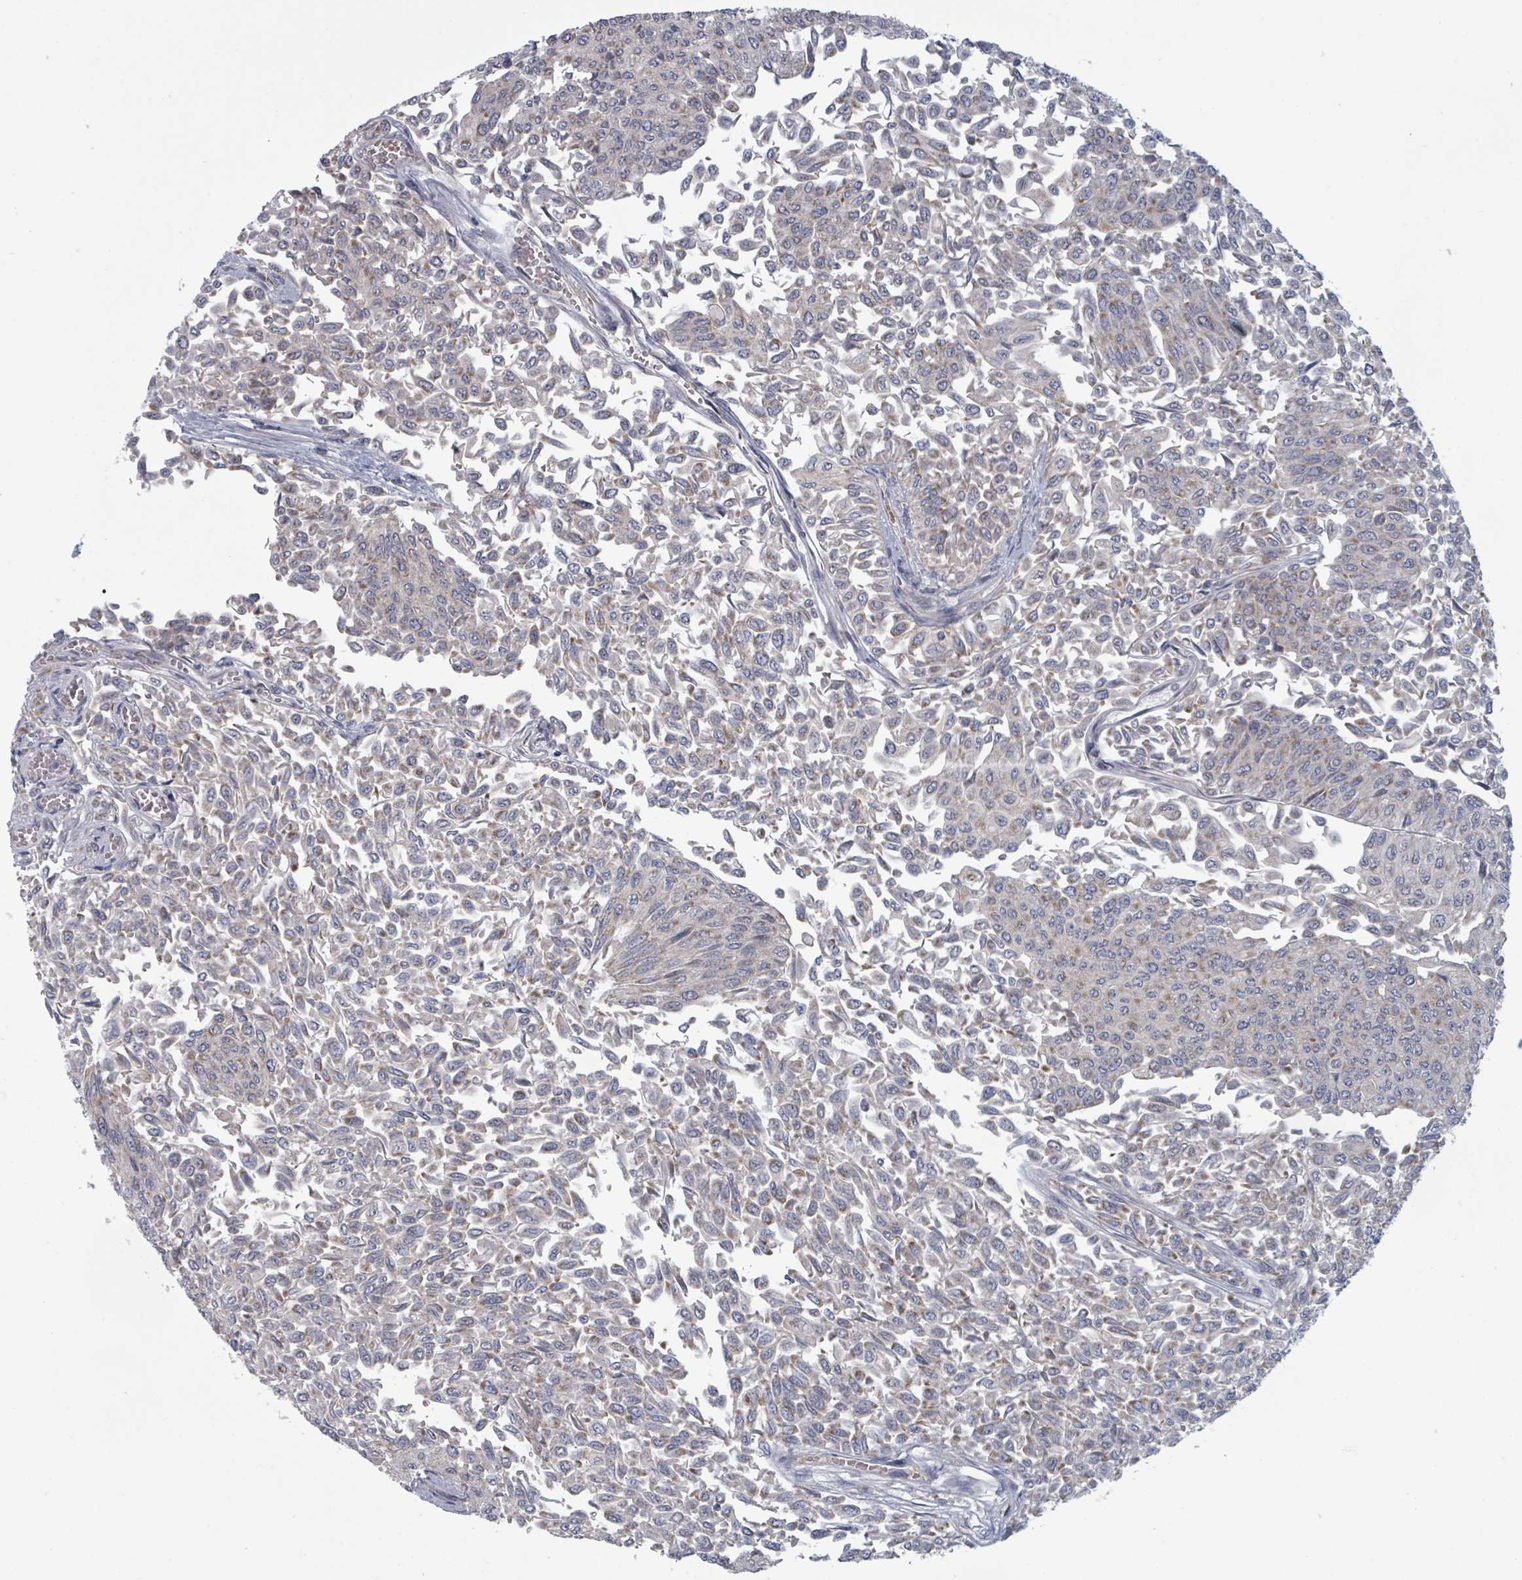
{"staining": {"intensity": "moderate", "quantity": "25%-75%", "location": "cytoplasmic/membranous"}, "tissue": "urothelial cancer", "cell_type": "Tumor cells", "image_type": "cancer", "snomed": [{"axis": "morphology", "description": "Urothelial carcinoma, NOS"}, {"axis": "topography", "description": "Urinary bladder"}], "caption": "Transitional cell carcinoma stained with a protein marker displays moderate staining in tumor cells.", "gene": "FKBP1A", "patient": {"sex": "male", "age": 59}}